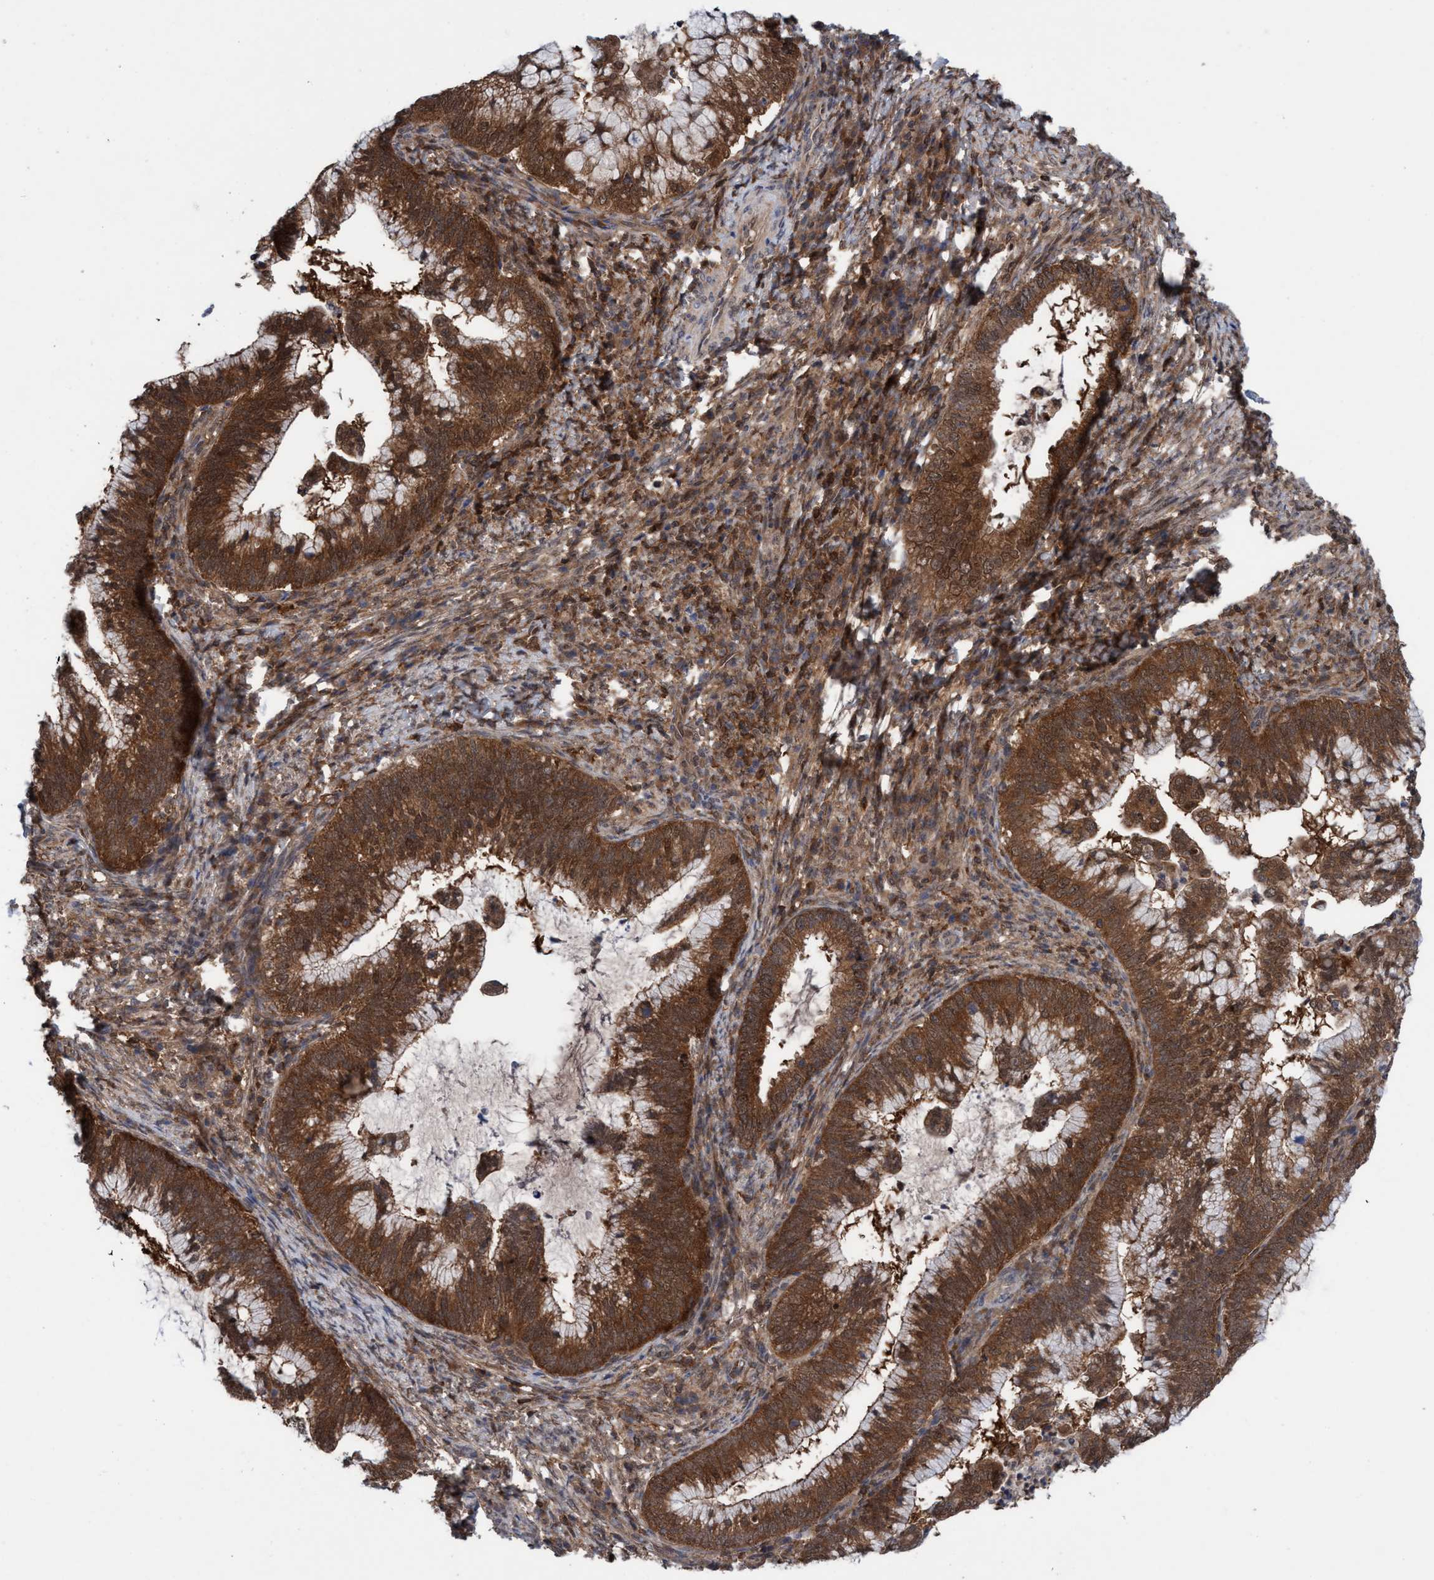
{"staining": {"intensity": "strong", "quantity": ">75%", "location": "cytoplasmic/membranous"}, "tissue": "cervical cancer", "cell_type": "Tumor cells", "image_type": "cancer", "snomed": [{"axis": "morphology", "description": "Adenocarcinoma, NOS"}, {"axis": "topography", "description": "Cervix"}], "caption": "Immunohistochemistry photomicrograph of adenocarcinoma (cervical) stained for a protein (brown), which displays high levels of strong cytoplasmic/membranous positivity in about >75% of tumor cells.", "gene": "GLOD4", "patient": {"sex": "female", "age": 36}}